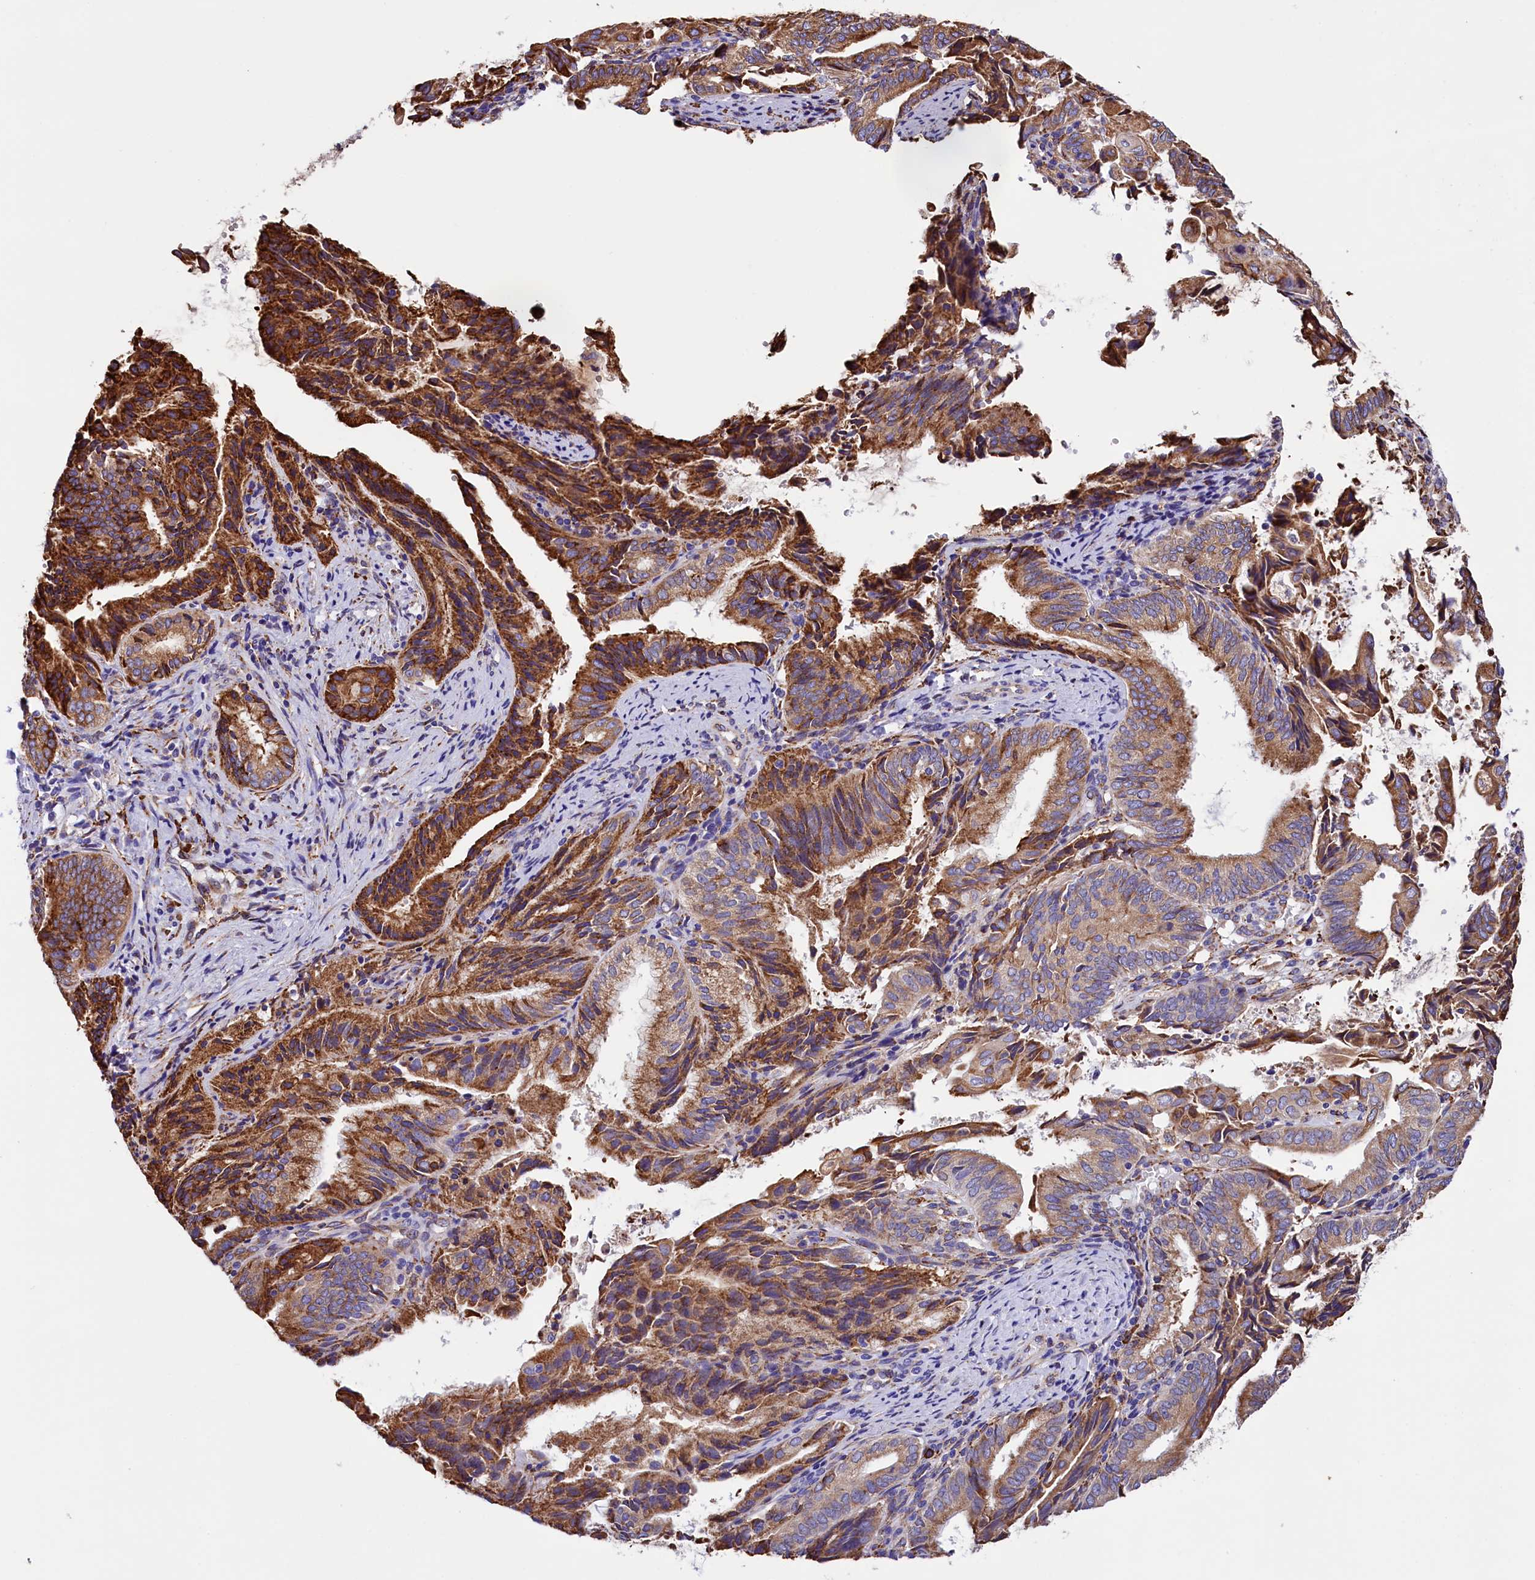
{"staining": {"intensity": "strong", "quantity": ">75%", "location": "cytoplasmic/membranous"}, "tissue": "endometrial cancer", "cell_type": "Tumor cells", "image_type": "cancer", "snomed": [{"axis": "morphology", "description": "Adenocarcinoma, NOS"}, {"axis": "topography", "description": "Endometrium"}], "caption": "A brown stain shows strong cytoplasmic/membranous staining of a protein in endometrial cancer (adenocarcinoma) tumor cells.", "gene": "CAPS2", "patient": {"sex": "female", "age": 49}}